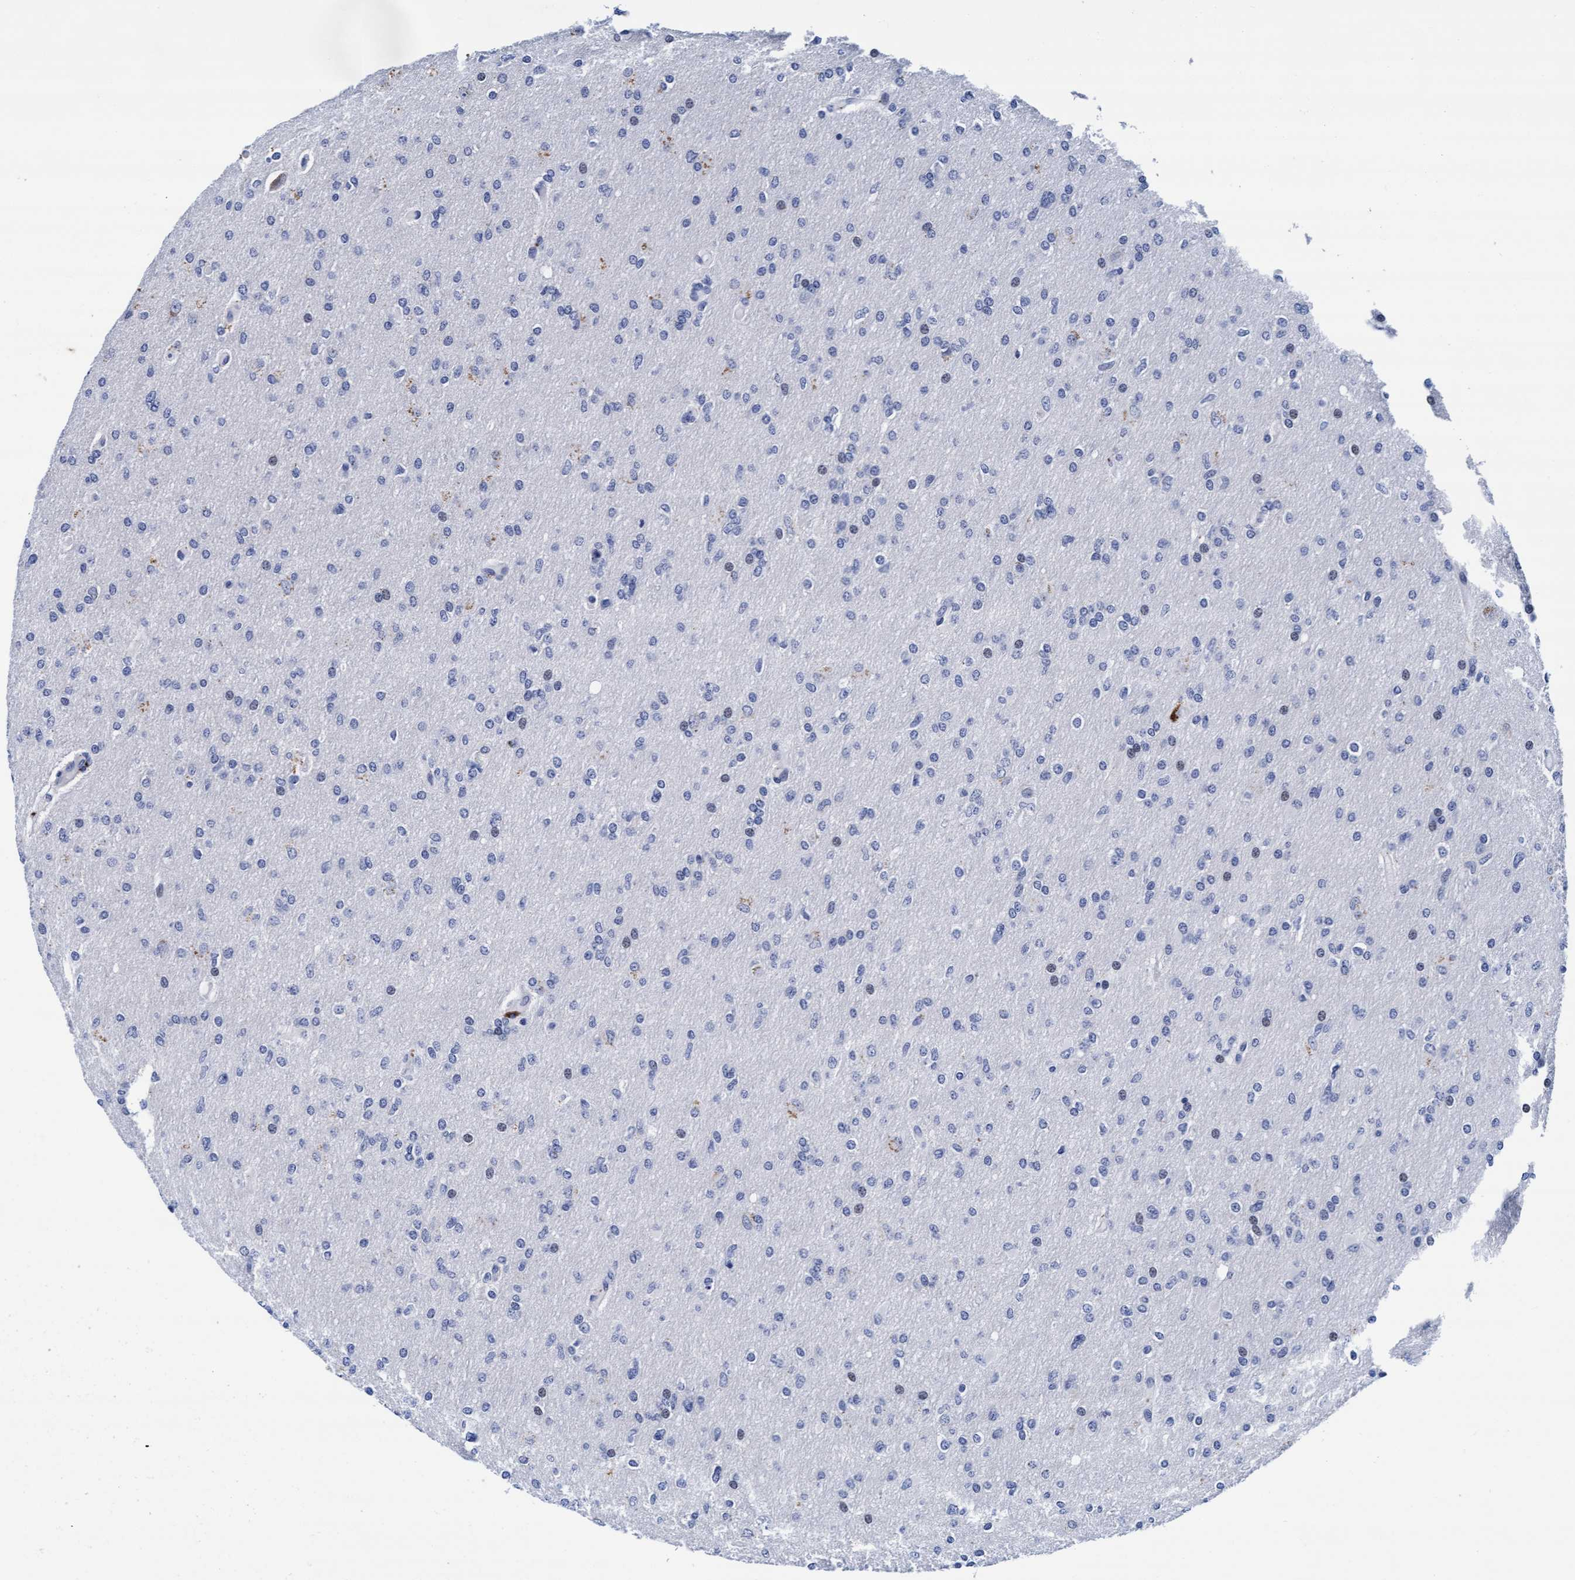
{"staining": {"intensity": "negative", "quantity": "none", "location": "none"}, "tissue": "glioma", "cell_type": "Tumor cells", "image_type": "cancer", "snomed": [{"axis": "morphology", "description": "Glioma, malignant, High grade"}, {"axis": "topography", "description": "Cerebral cortex"}], "caption": "Immunohistochemistry (IHC) image of neoplastic tissue: malignant high-grade glioma stained with DAB (3,3'-diaminobenzidine) demonstrates no significant protein staining in tumor cells.", "gene": "ARSG", "patient": {"sex": "female", "age": 36}}